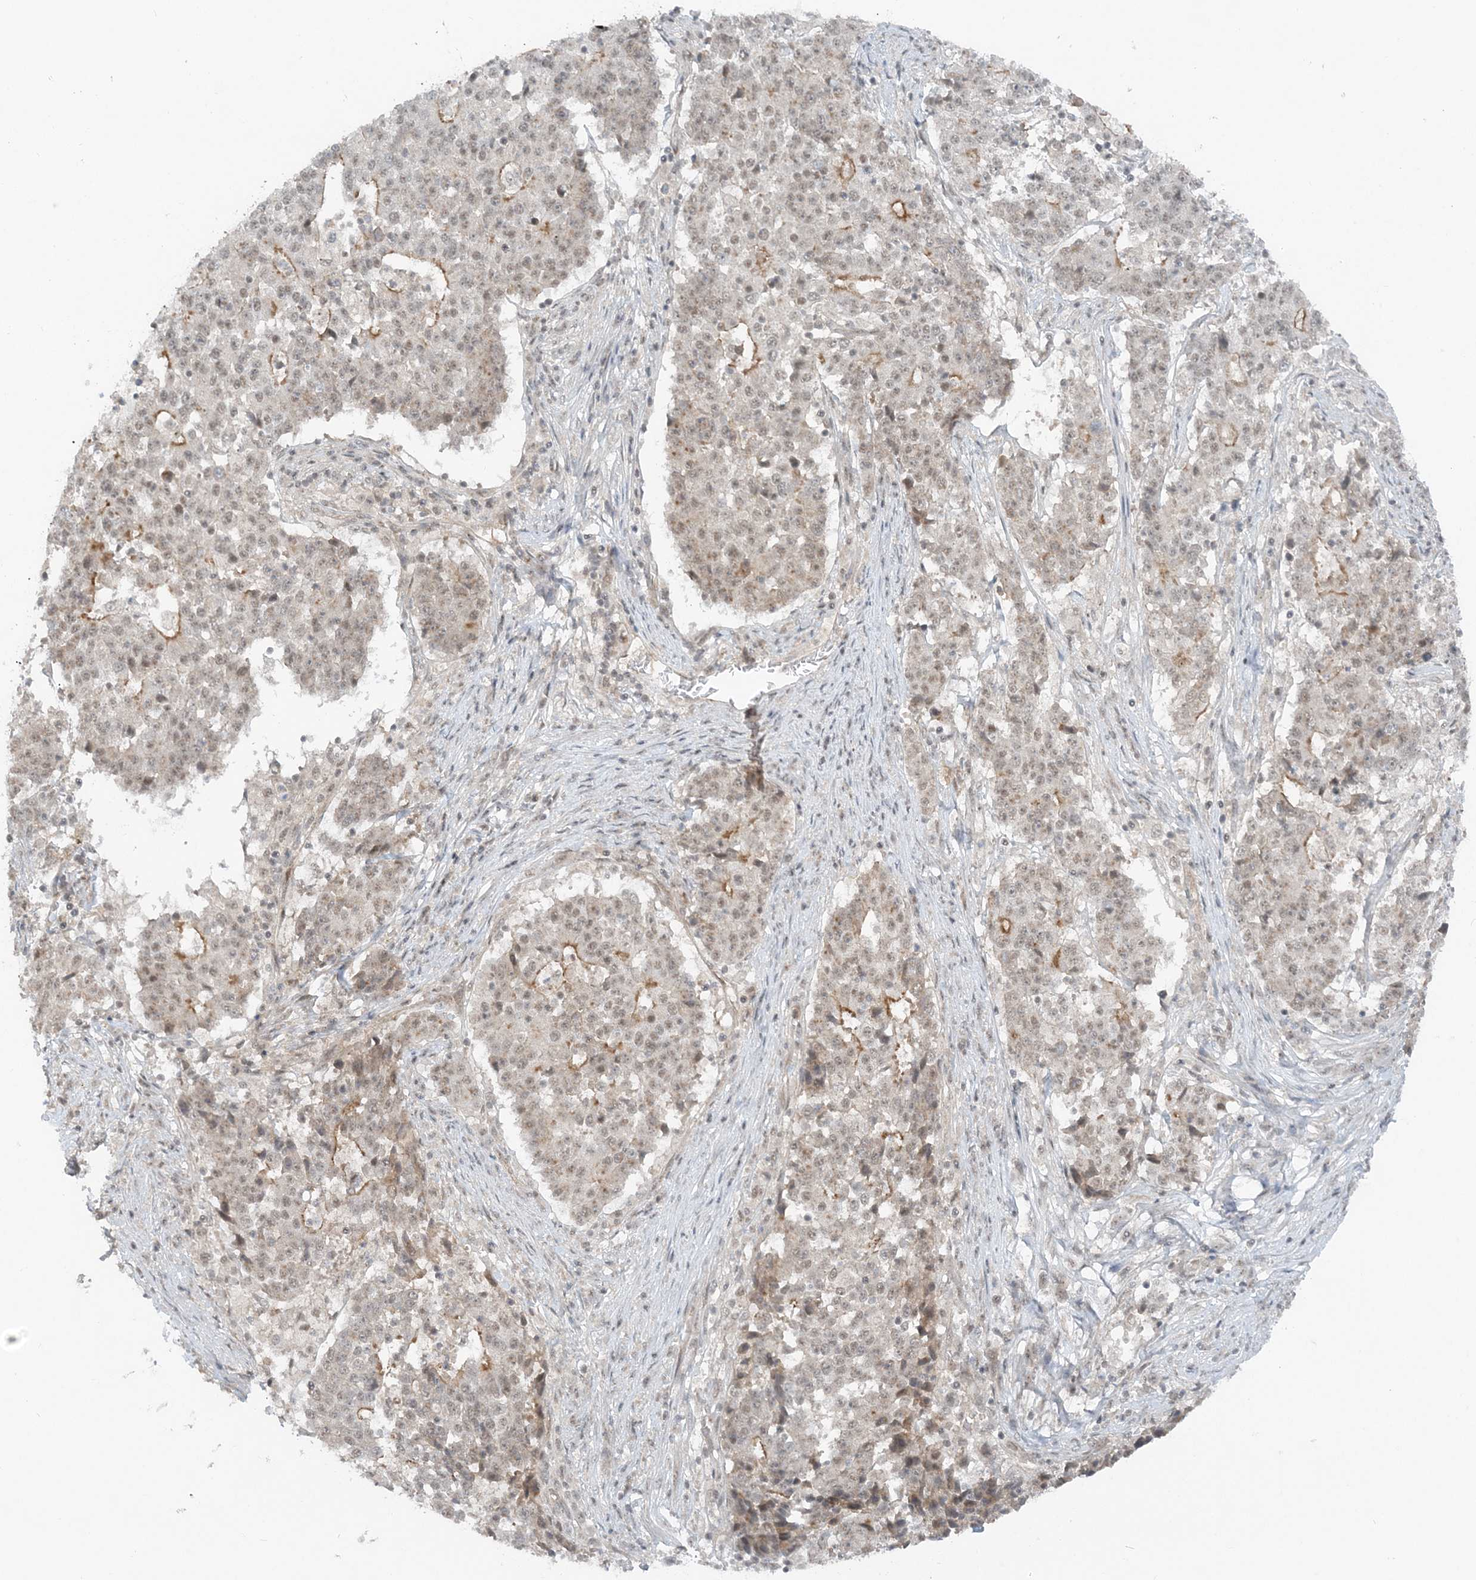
{"staining": {"intensity": "moderate", "quantity": "<25%", "location": "cytoplasmic/membranous"}, "tissue": "stomach cancer", "cell_type": "Tumor cells", "image_type": "cancer", "snomed": [{"axis": "morphology", "description": "Adenocarcinoma, NOS"}, {"axis": "topography", "description": "Stomach"}], "caption": "A micrograph showing moderate cytoplasmic/membranous expression in approximately <25% of tumor cells in stomach cancer (adenocarcinoma), as visualized by brown immunohistochemical staining.", "gene": "ATP11A", "patient": {"sex": "male", "age": 59}}